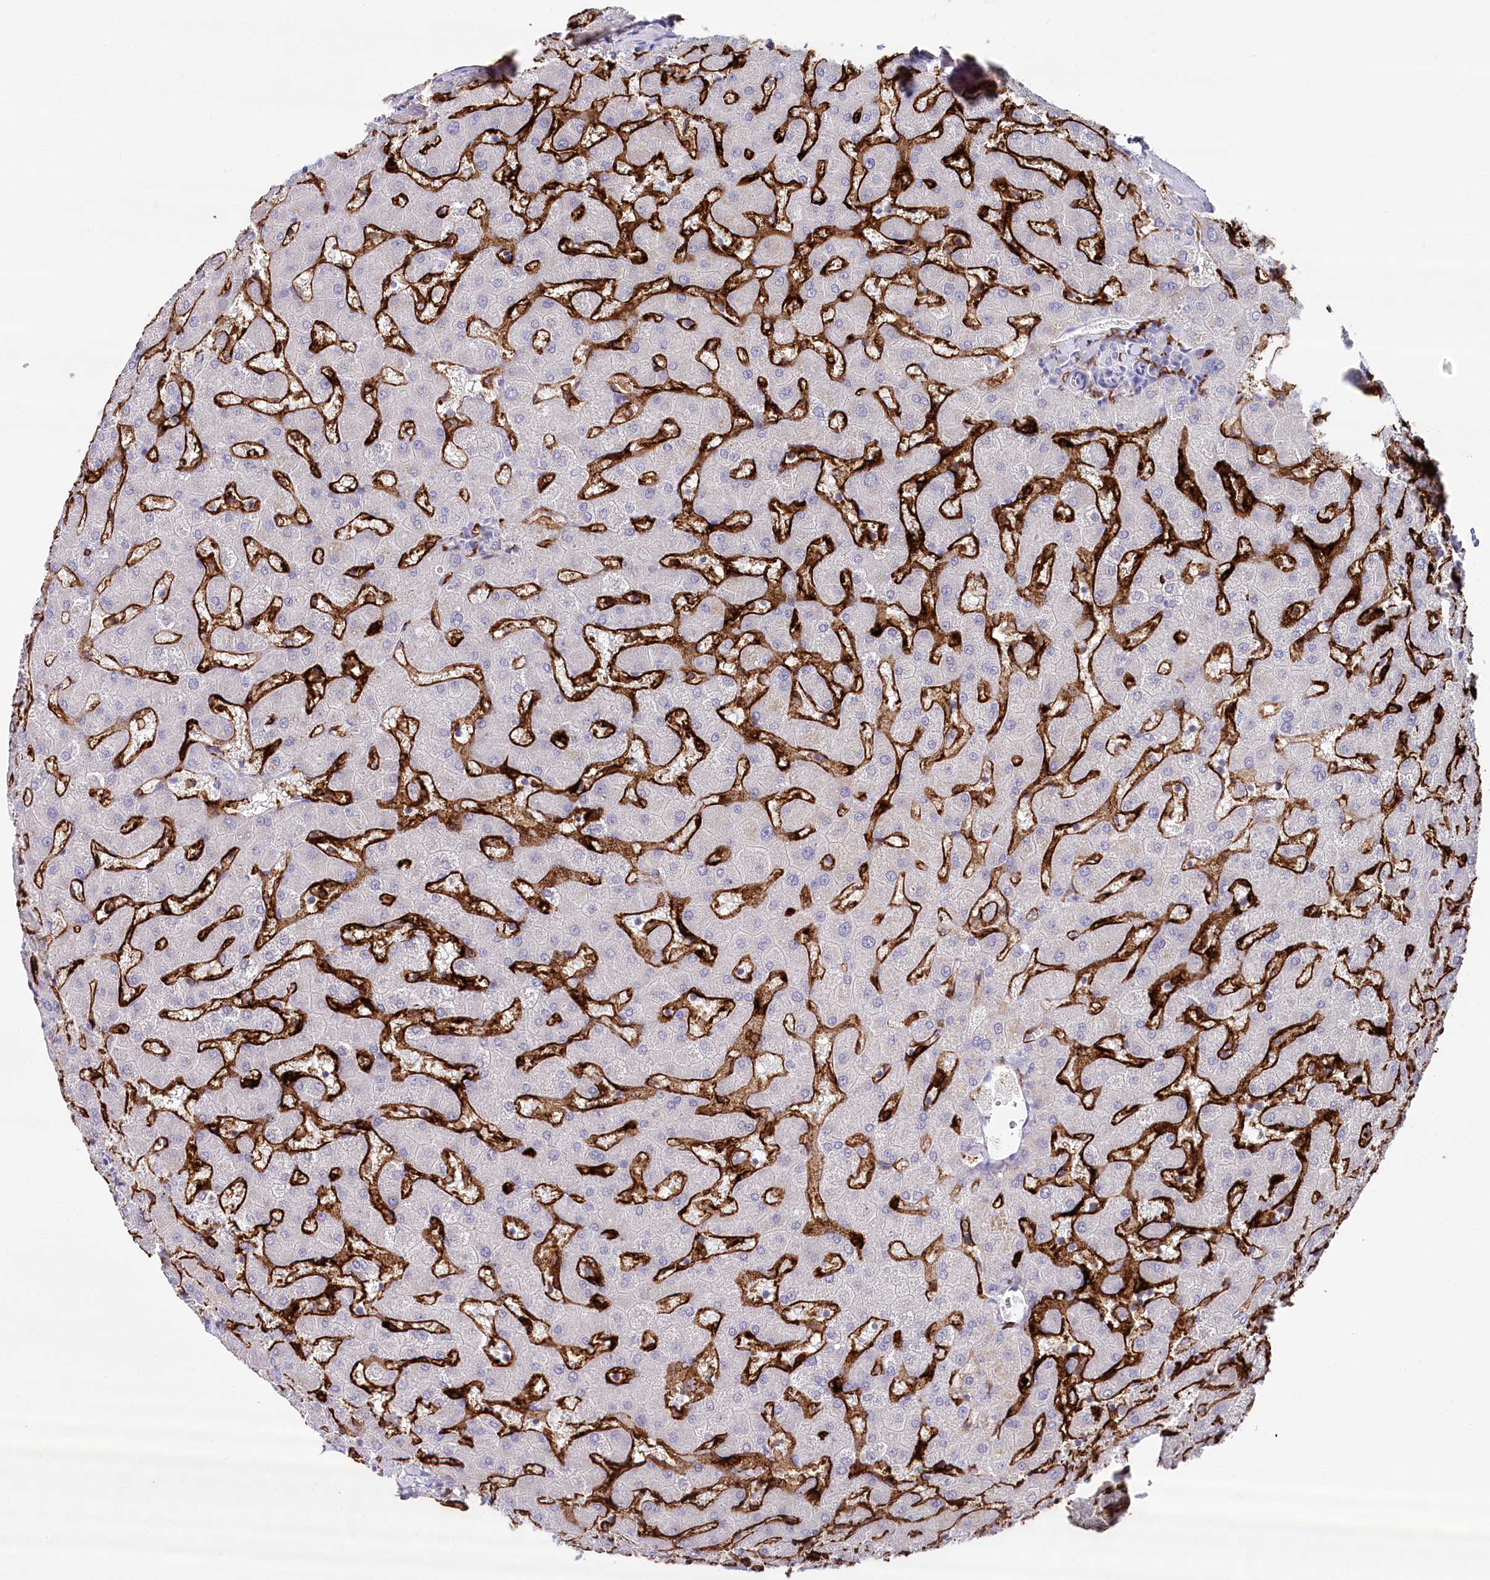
{"staining": {"intensity": "negative", "quantity": "none", "location": "none"}, "tissue": "liver", "cell_type": "Cholangiocytes", "image_type": "normal", "snomed": [{"axis": "morphology", "description": "Normal tissue, NOS"}, {"axis": "topography", "description": "Liver"}], "caption": "An IHC photomicrograph of unremarkable liver is shown. There is no staining in cholangiocytes of liver. Nuclei are stained in blue.", "gene": "CLEC4M", "patient": {"sex": "female", "age": 63}}